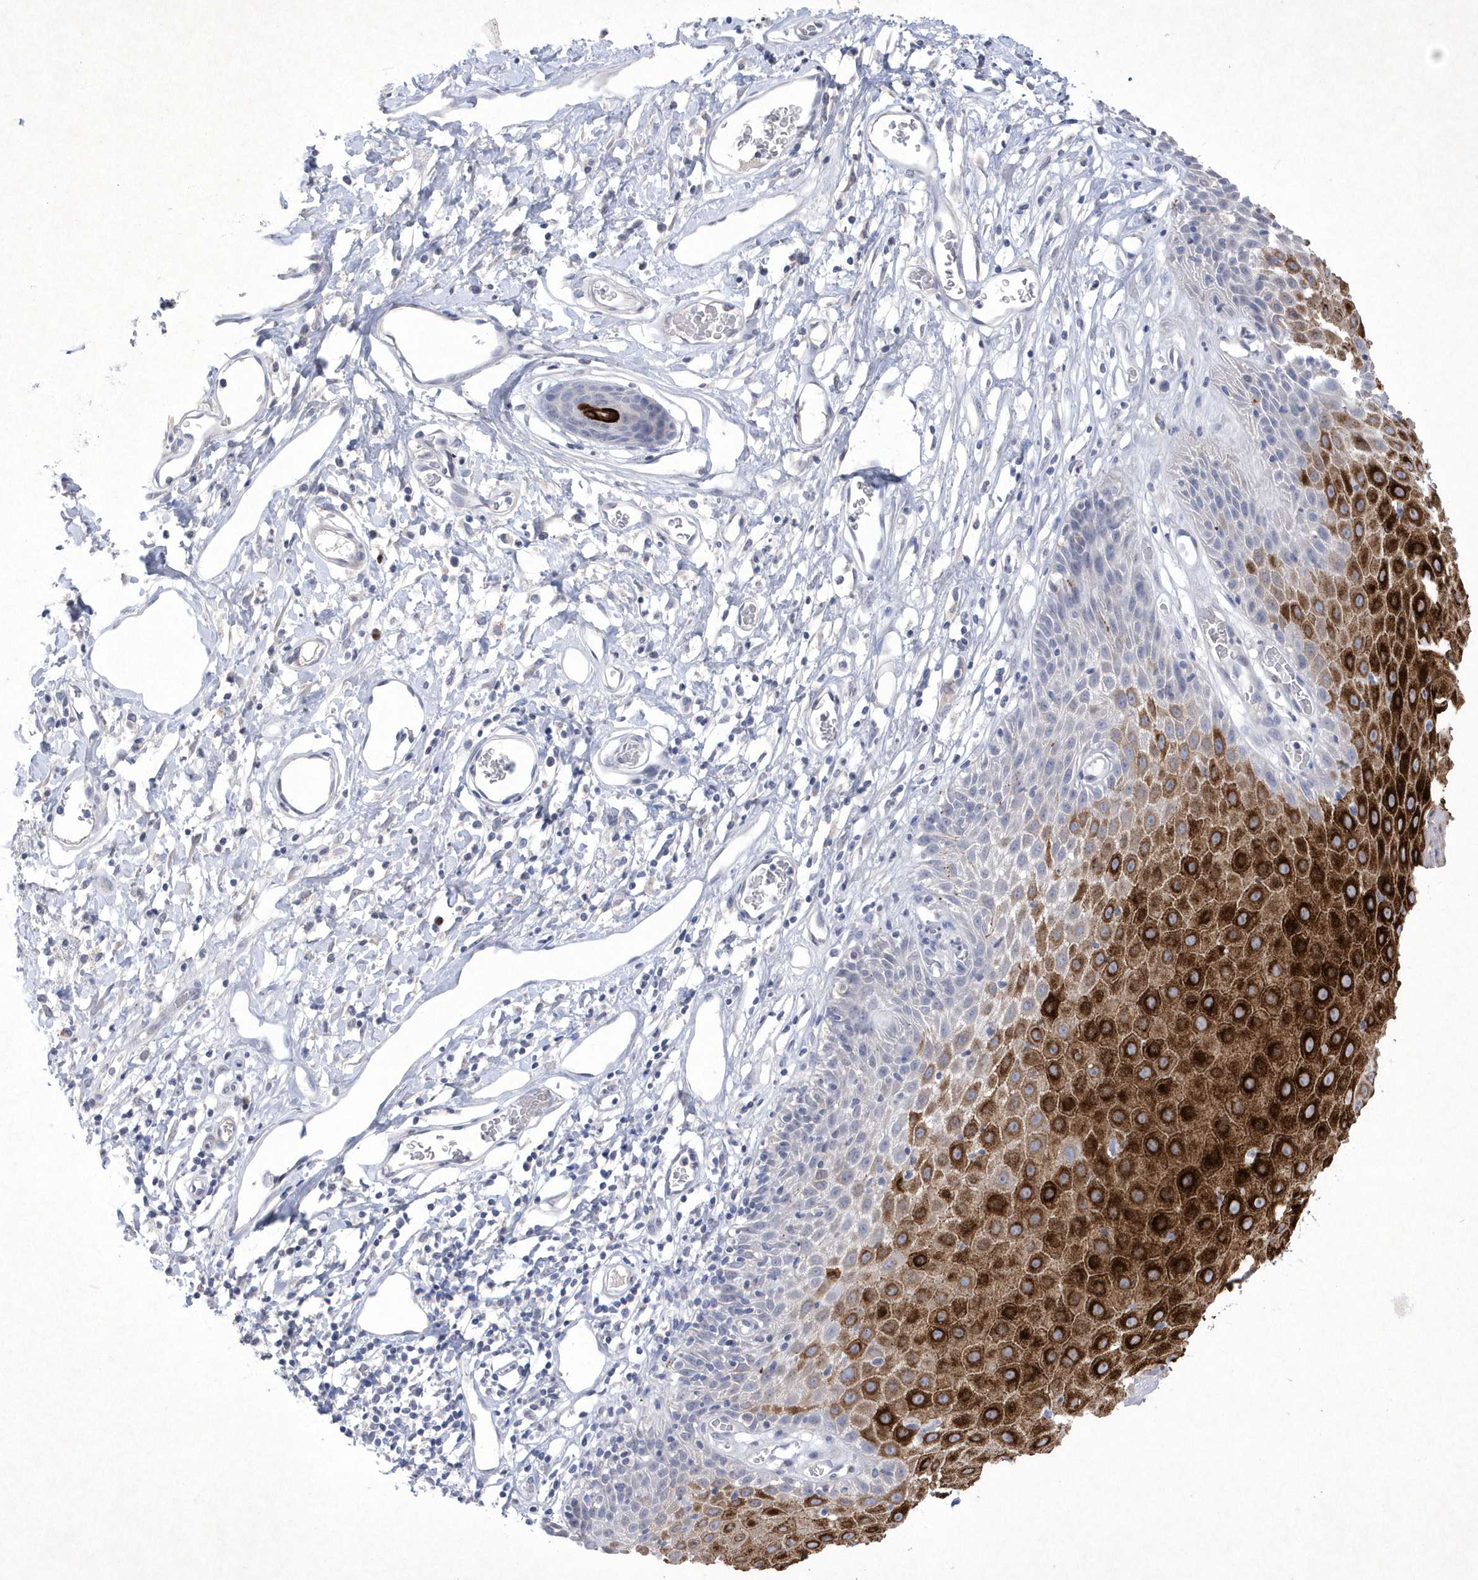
{"staining": {"intensity": "strong", "quantity": "25%-75%", "location": "cytoplasmic/membranous"}, "tissue": "skin", "cell_type": "Epidermal cells", "image_type": "normal", "snomed": [{"axis": "morphology", "description": "Normal tissue, NOS"}, {"axis": "topography", "description": "Vulva"}], "caption": "Skin stained for a protein (brown) exhibits strong cytoplasmic/membranous positive expression in approximately 25%-75% of epidermal cells.", "gene": "BHLHA15", "patient": {"sex": "female", "age": 68}}